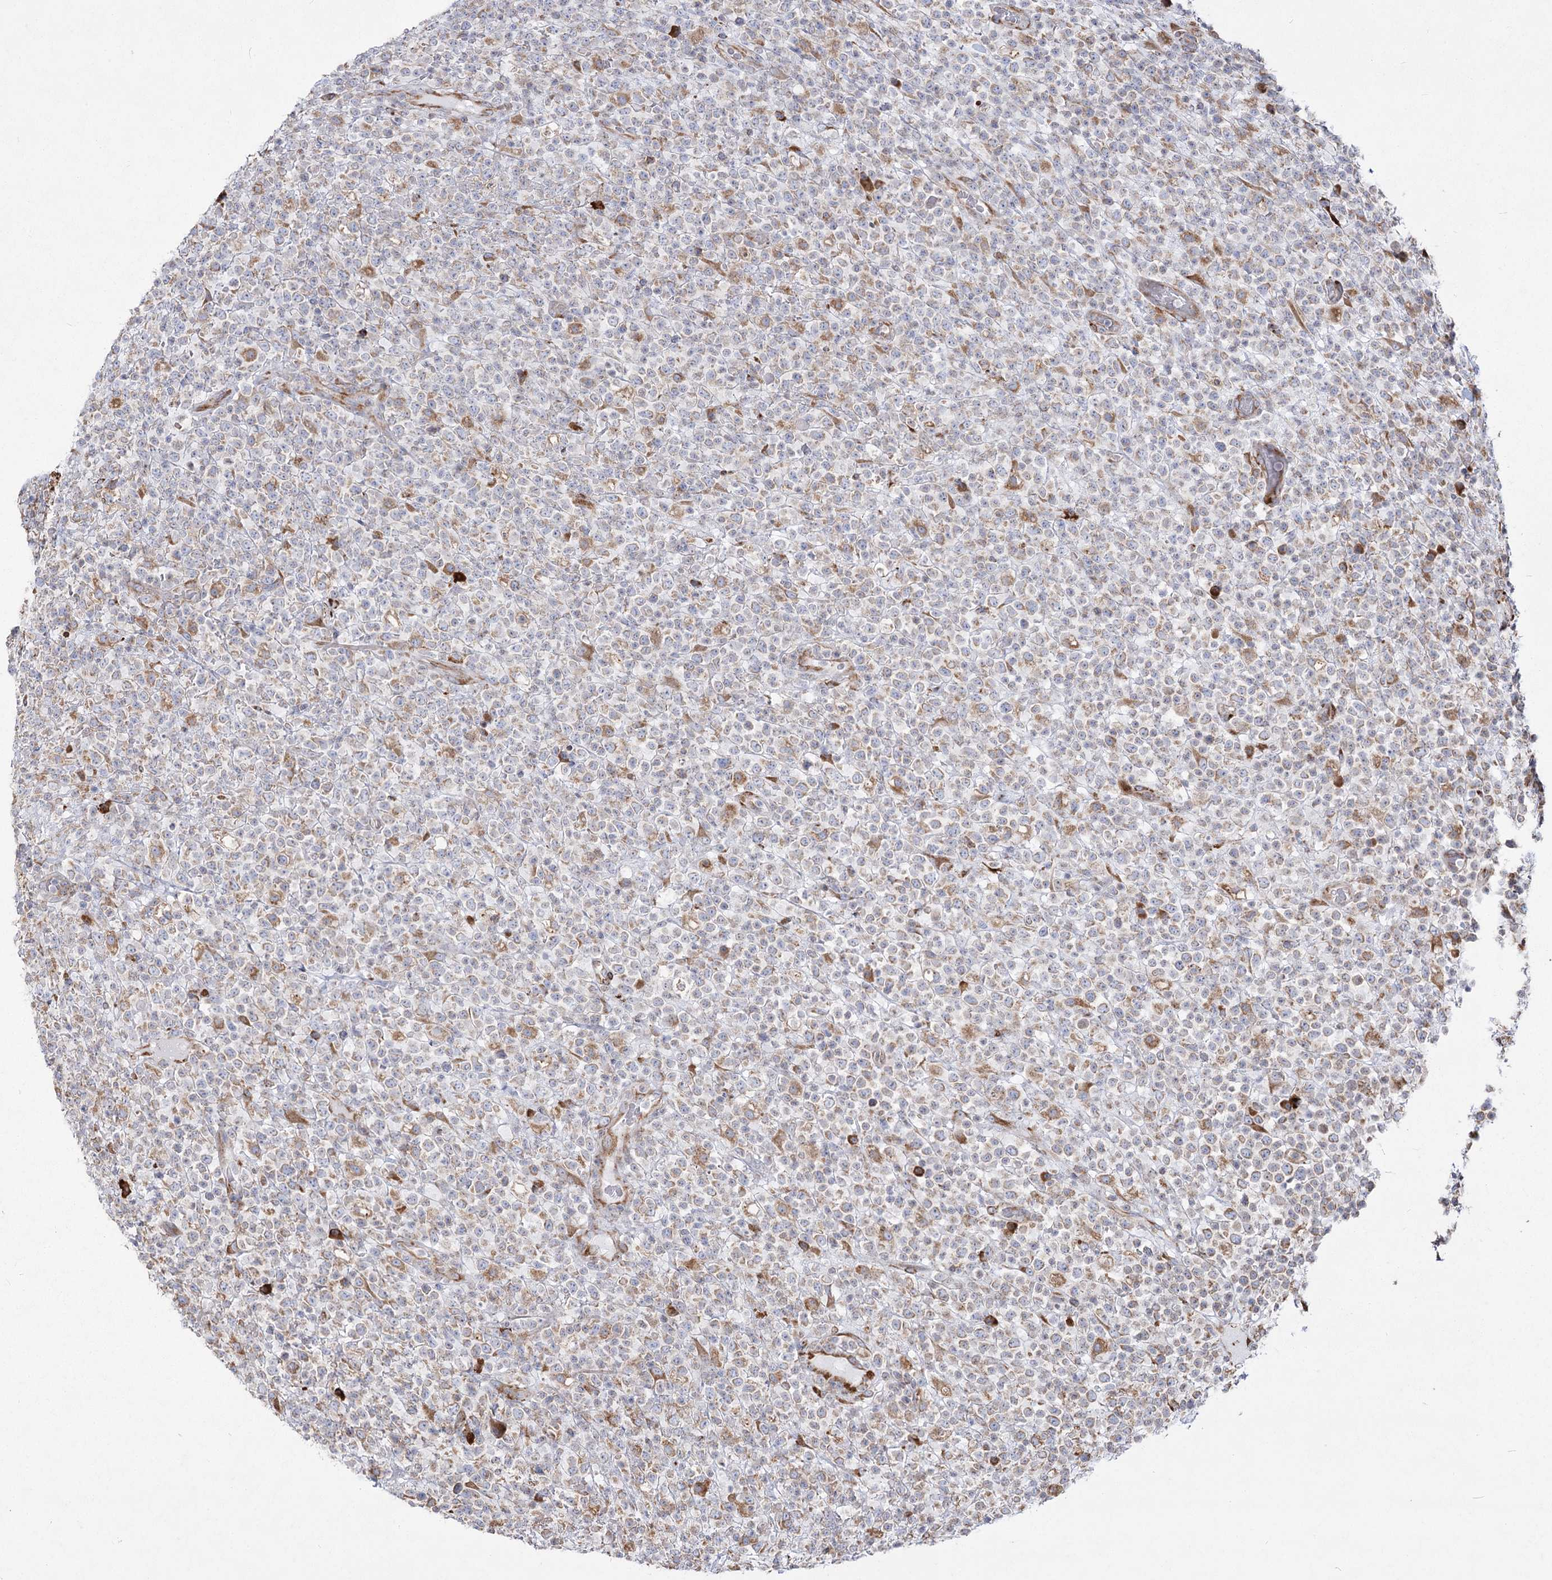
{"staining": {"intensity": "weak", "quantity": "<25%", "location": "cytoplasmic/membranous"}, "tissue": "lymphoma", "cell_type": "Tumor cells", "image_type": "cancer", "snomed": [{"axis": "morphology", "description": "Malignant lymphoma, non-Hodgkin's type, High grade"}, {"axis": "topography", "description": "Colon"}], "caption": "Lymphoma was stained to show a protein in brown. There is no significant expression in tumor cells.", "gene": "NHLRC2", "patient": {"sex": "female", "age": 53}}